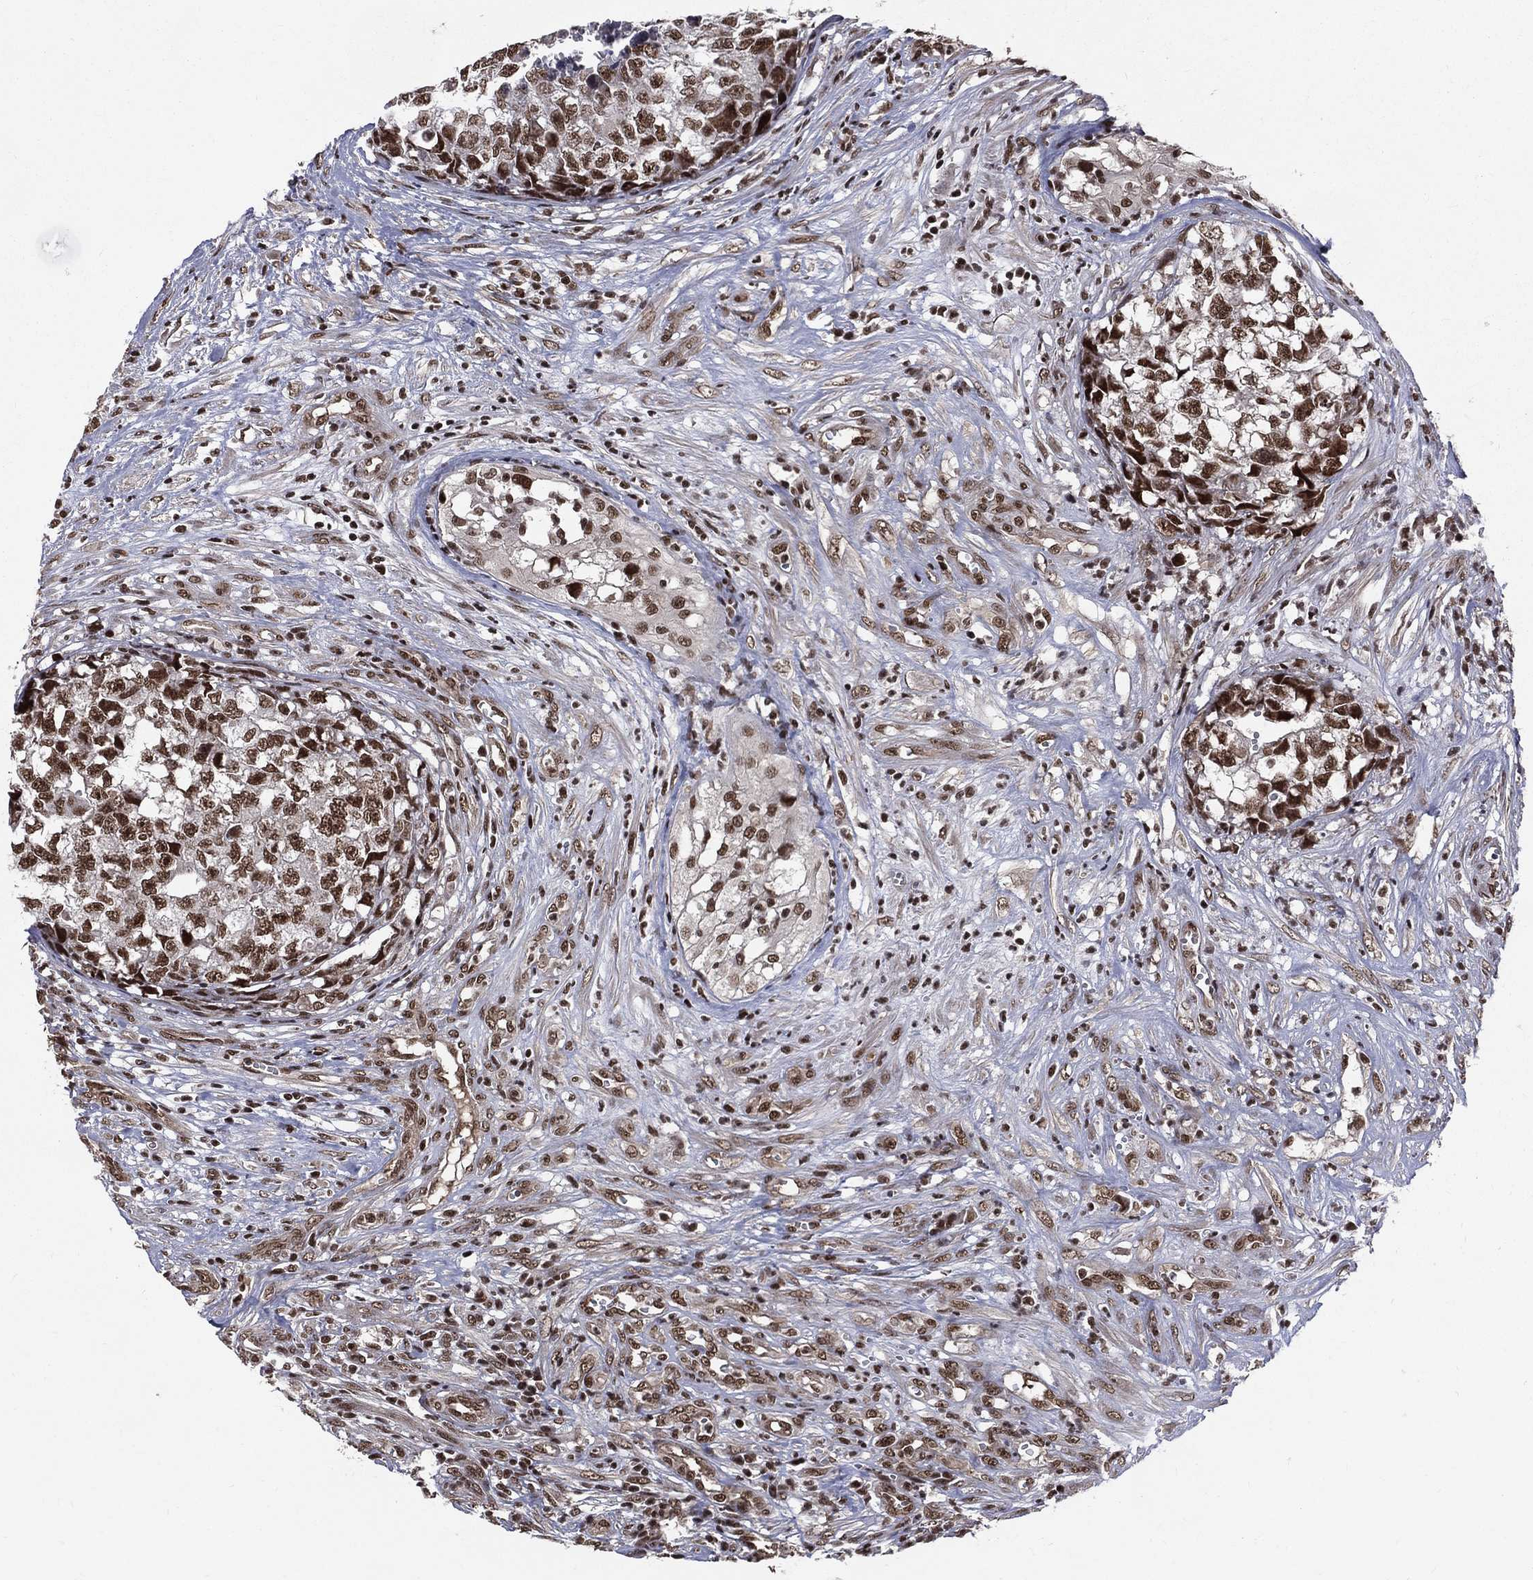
{"staining": {"intensity": "strong", "quantity": ">75%", "location": "nuclear"}, "tissue": "testis cancer", "cell_type": "Tumor cells", "image_type": "cancer", "snomed": [{"axis": "morphology", "description": "Seminoma, NOS"}, {"axis": "morphology", "description": "Carcinoma, Embryonal, NOS"}, {"axis": "topography", "description": "Testis"}], "caption": "Immunohistochemical staining of human testis cancer (embryonal carcinoma) displays high levels of strong nuclear positivity in approximately >75% of tumor cells. (brown staining indicates protein expression, while blue staining denotes nuclei).", "gene": "SMC3", "patient": {"sex": "male", "age": 22}}